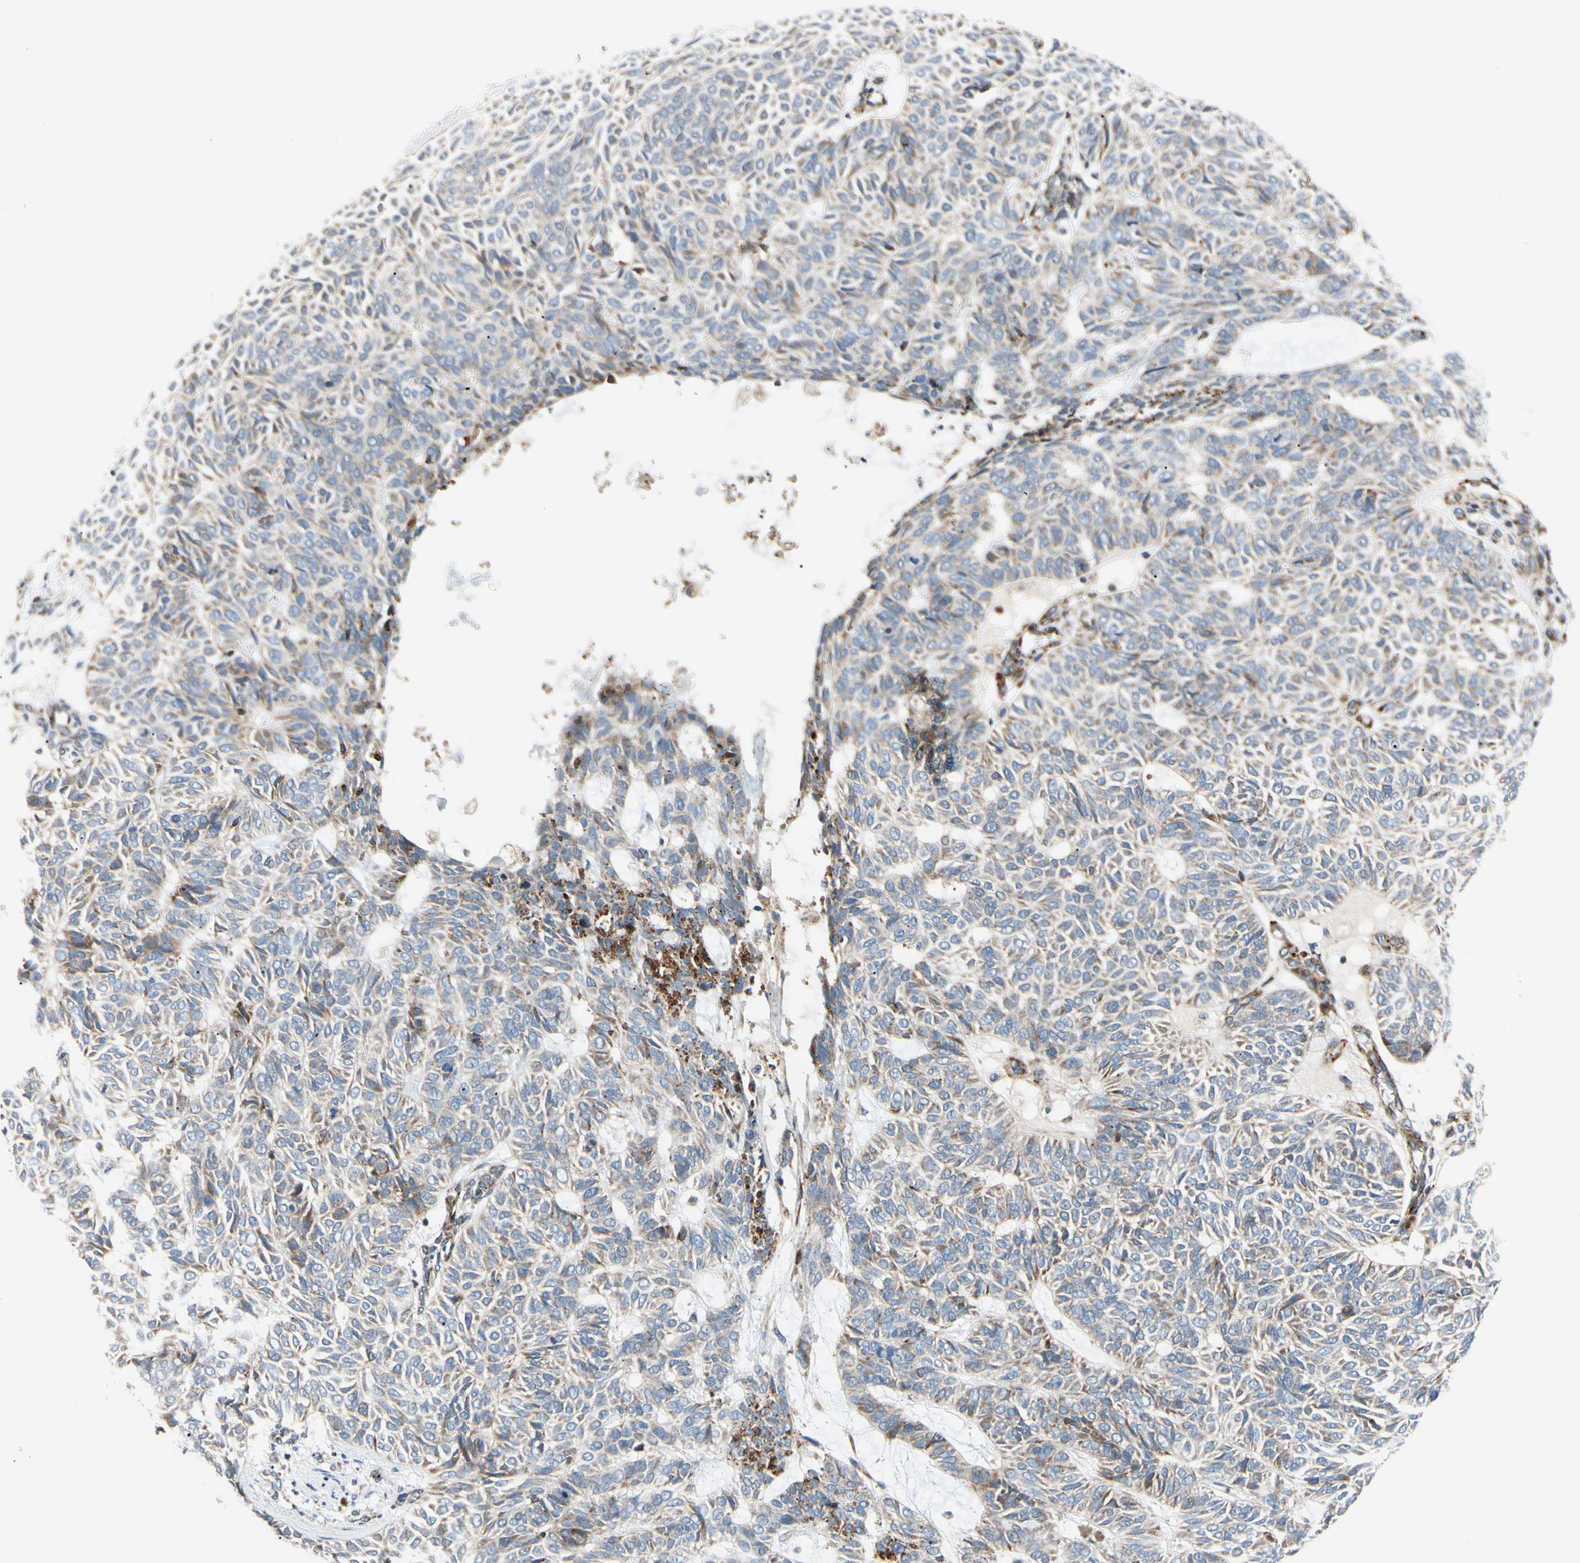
{"staining": {"intensity": "weak", "quantity": ">75%", "location": "cytoplasmic/membranous"}, "tissue": "skin cancer", "cell_type": "Tumor cells", "image_type": "cancer", "snomed": [{"axis": "morphology", "description": "Basal cell carcinoma"}, {"axis": "topography", "description": "Skin"}], "caption": "The histopathology image exhibits staining of skin cancer, revealing weak cytoplasmic/membranous protein staining (brown color) within tumor cells.", "gene": "MRPL9", "patient": {"sex": "male", "age": 87}}